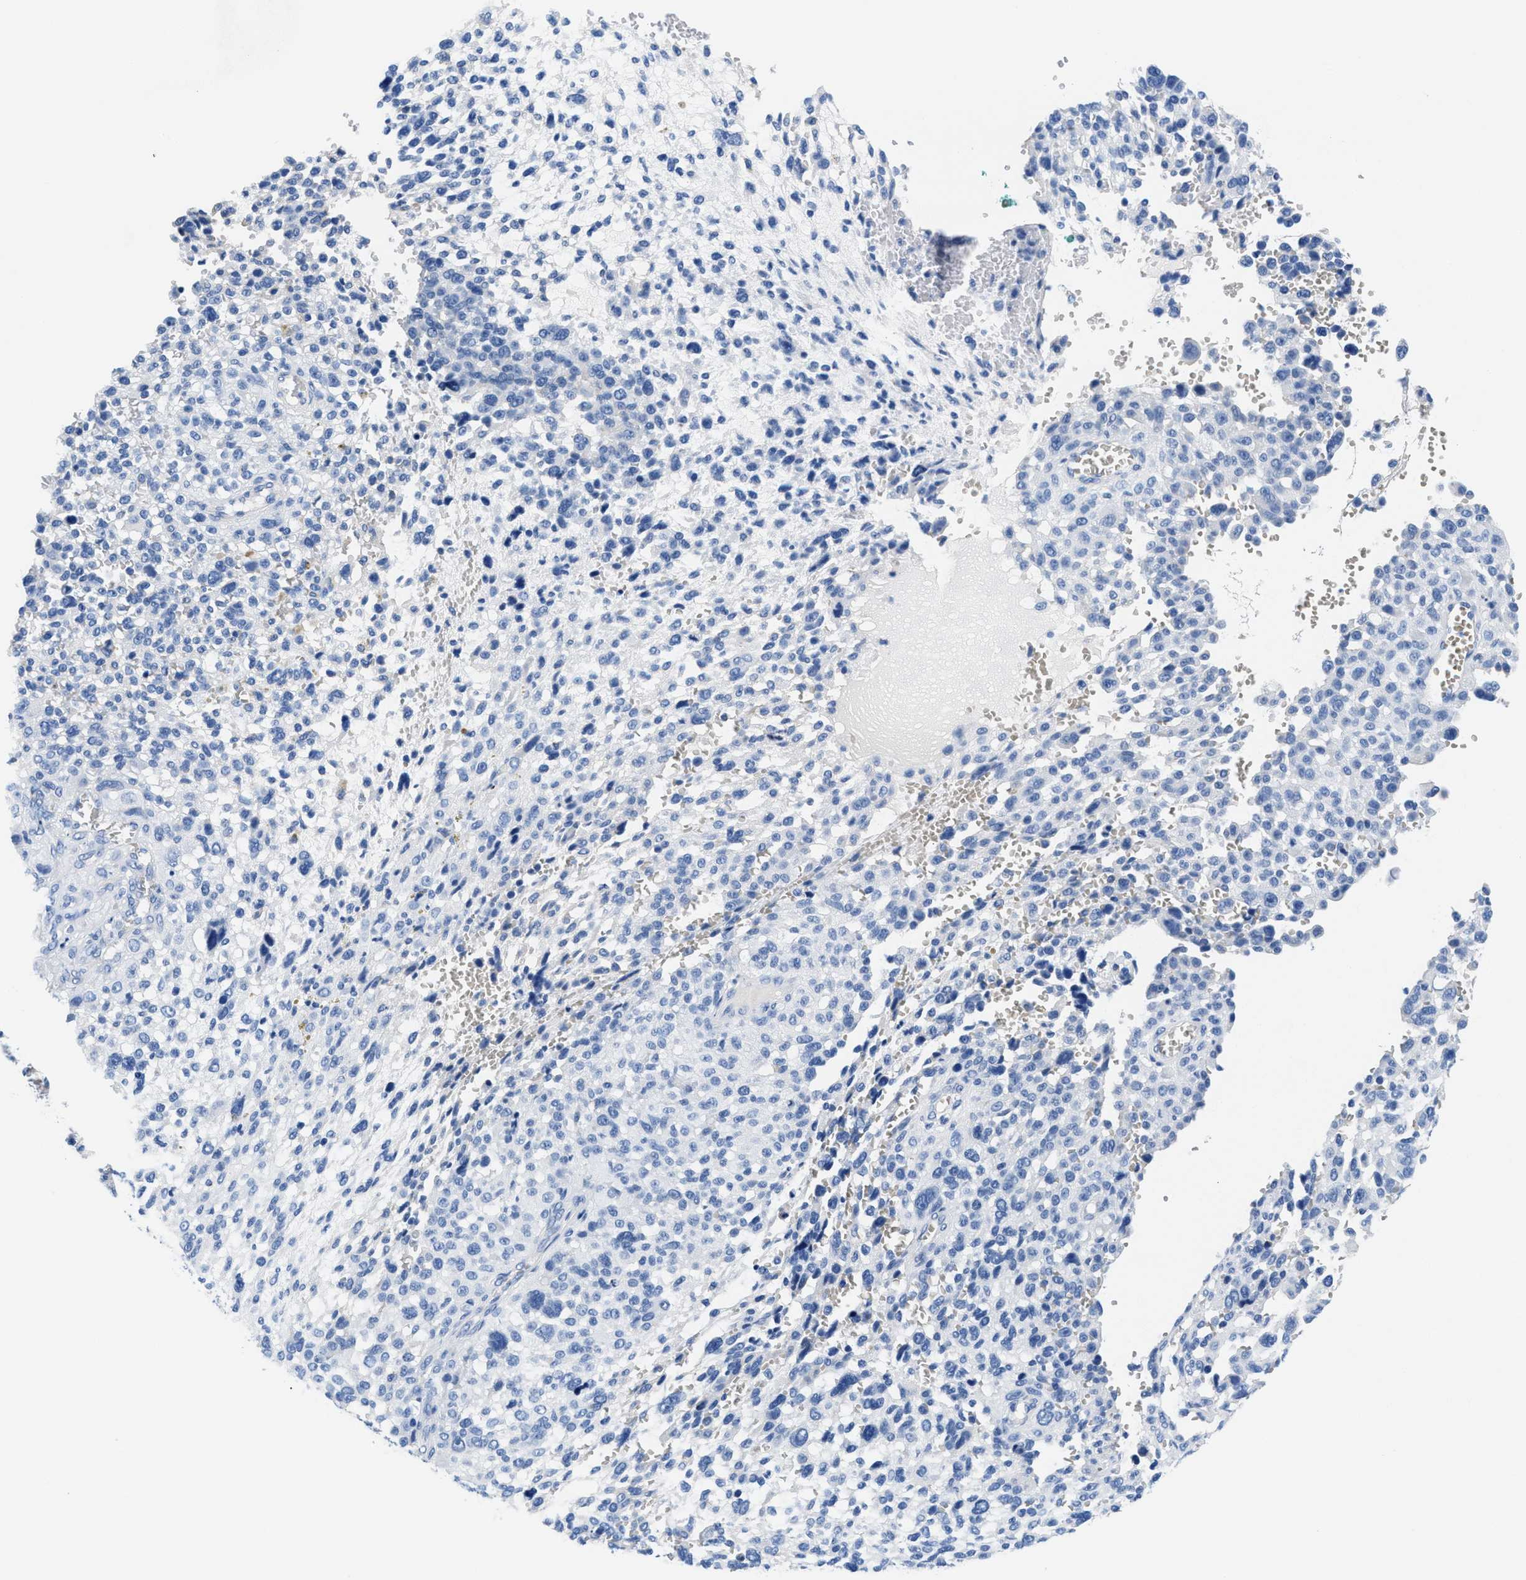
{"staining": {"intensity": "negative", "quantity": "none", "location": "none"}, "tissue": "melanoma", "cell_type": "Tumor cells", "image_type": "cancer", "snomed": [{"axis": "morphology", "description": "Malignant melanoma, NOS"}, {"axis": "topography", "description": "Skin"}], "caption": "Immunohistochemical staining of human malignant melanoma demonstrates no significant staining in tumor cells. (DAB (3,3'-diaminobenzidine) immunohistochemistry (IHC), high magnification).", "gene": "SLFN13", "patient": {"sex": "female", "age": 55}}